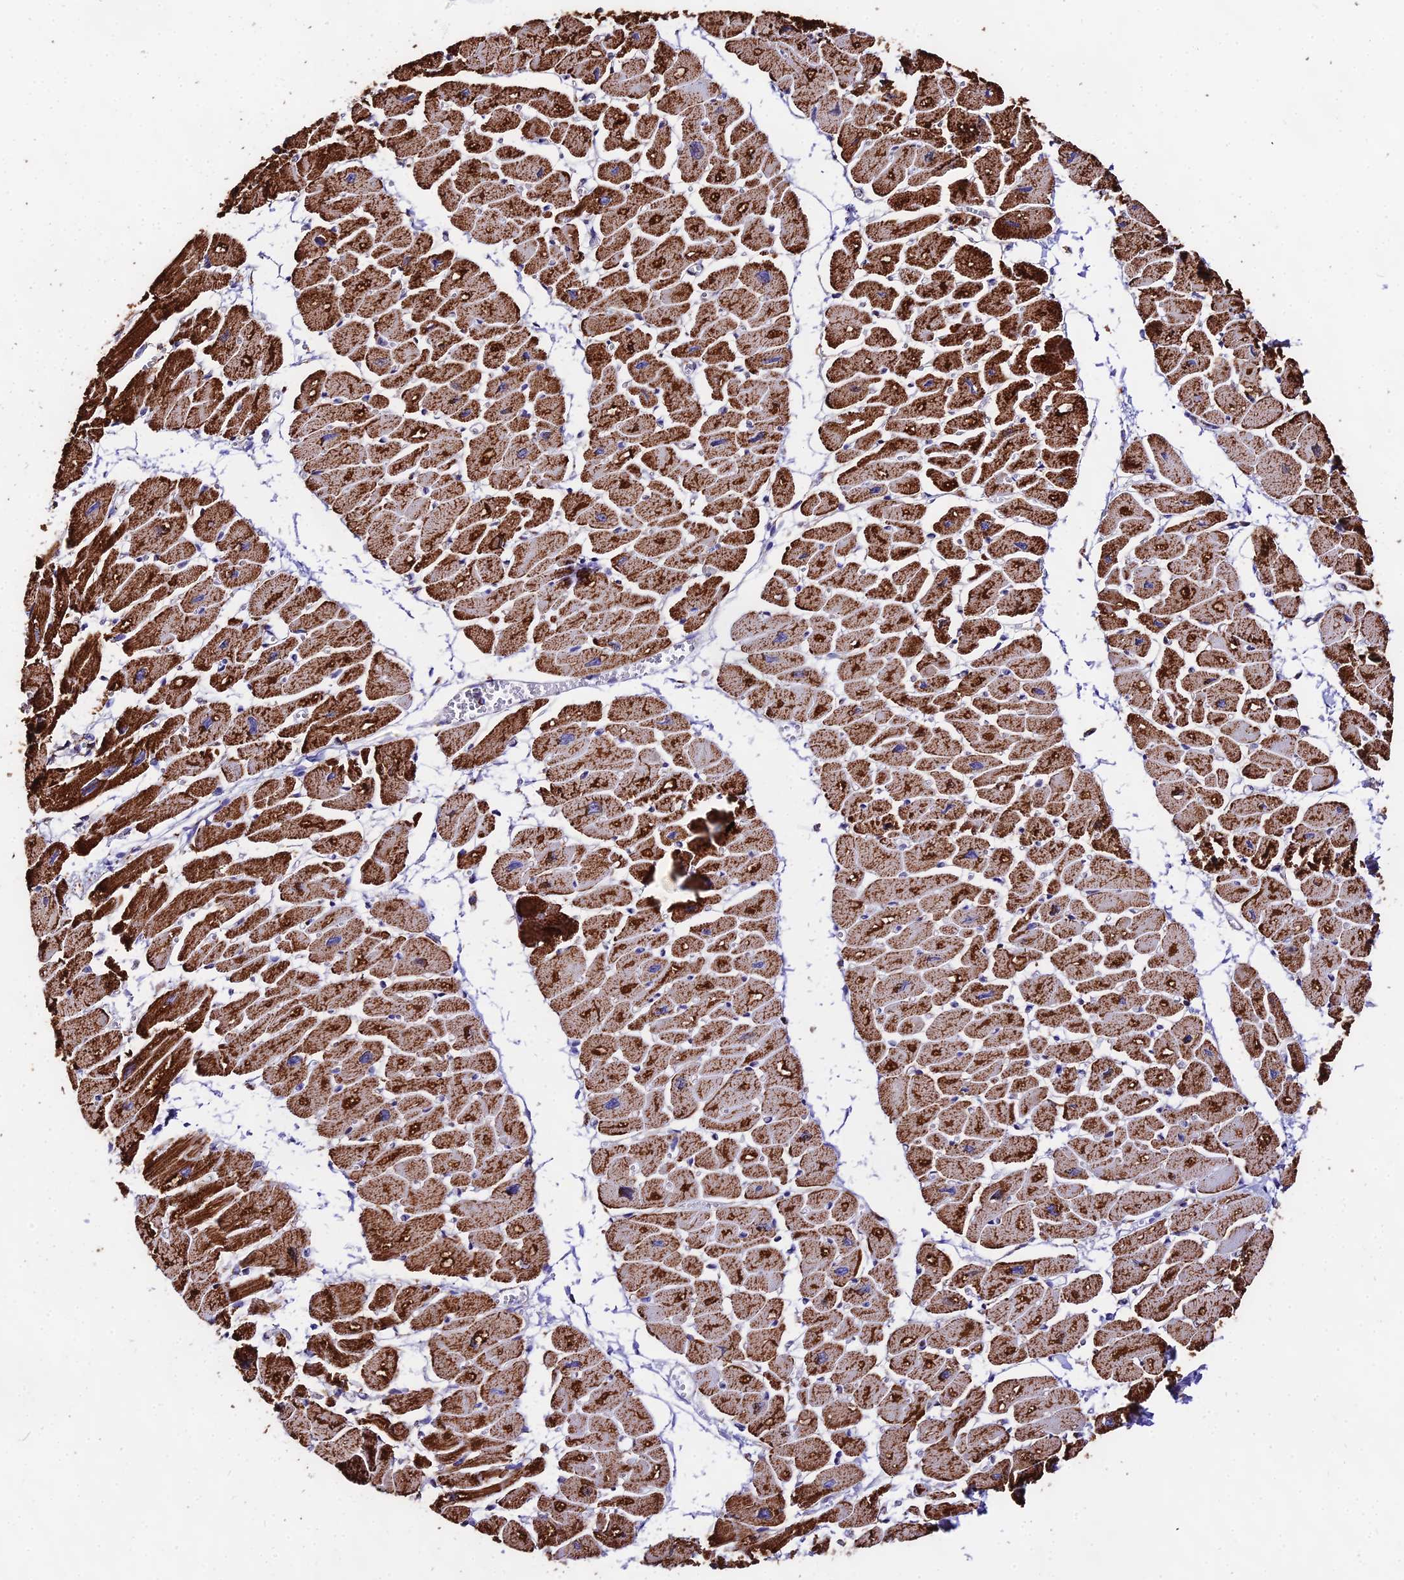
{"staining": {"intensity": "strong", "quantity": "25%-75%", "location": "cytoplasmic/membranous"}, "tissue": "heart muscle", "cell_type": "Cardiomyocytes", "image_type": "normal", "snomed": [{"axis": "morphology", "description": "Normal tissue, NOS"}, {"axis": "topography", "description": "Heart"}], "caption": "Heart muscle stained for a protein shows strong cytoplasmic/membranous positivity in cardiomyocytes. Using DAB (3,3'-diaminobenzidine) (brown) and hematoxylin (blue) stains, captured at high magnification using brightfield microscopy.", "gene": "ATP5PD", "patient": {"sex": "female", "age": 54}}